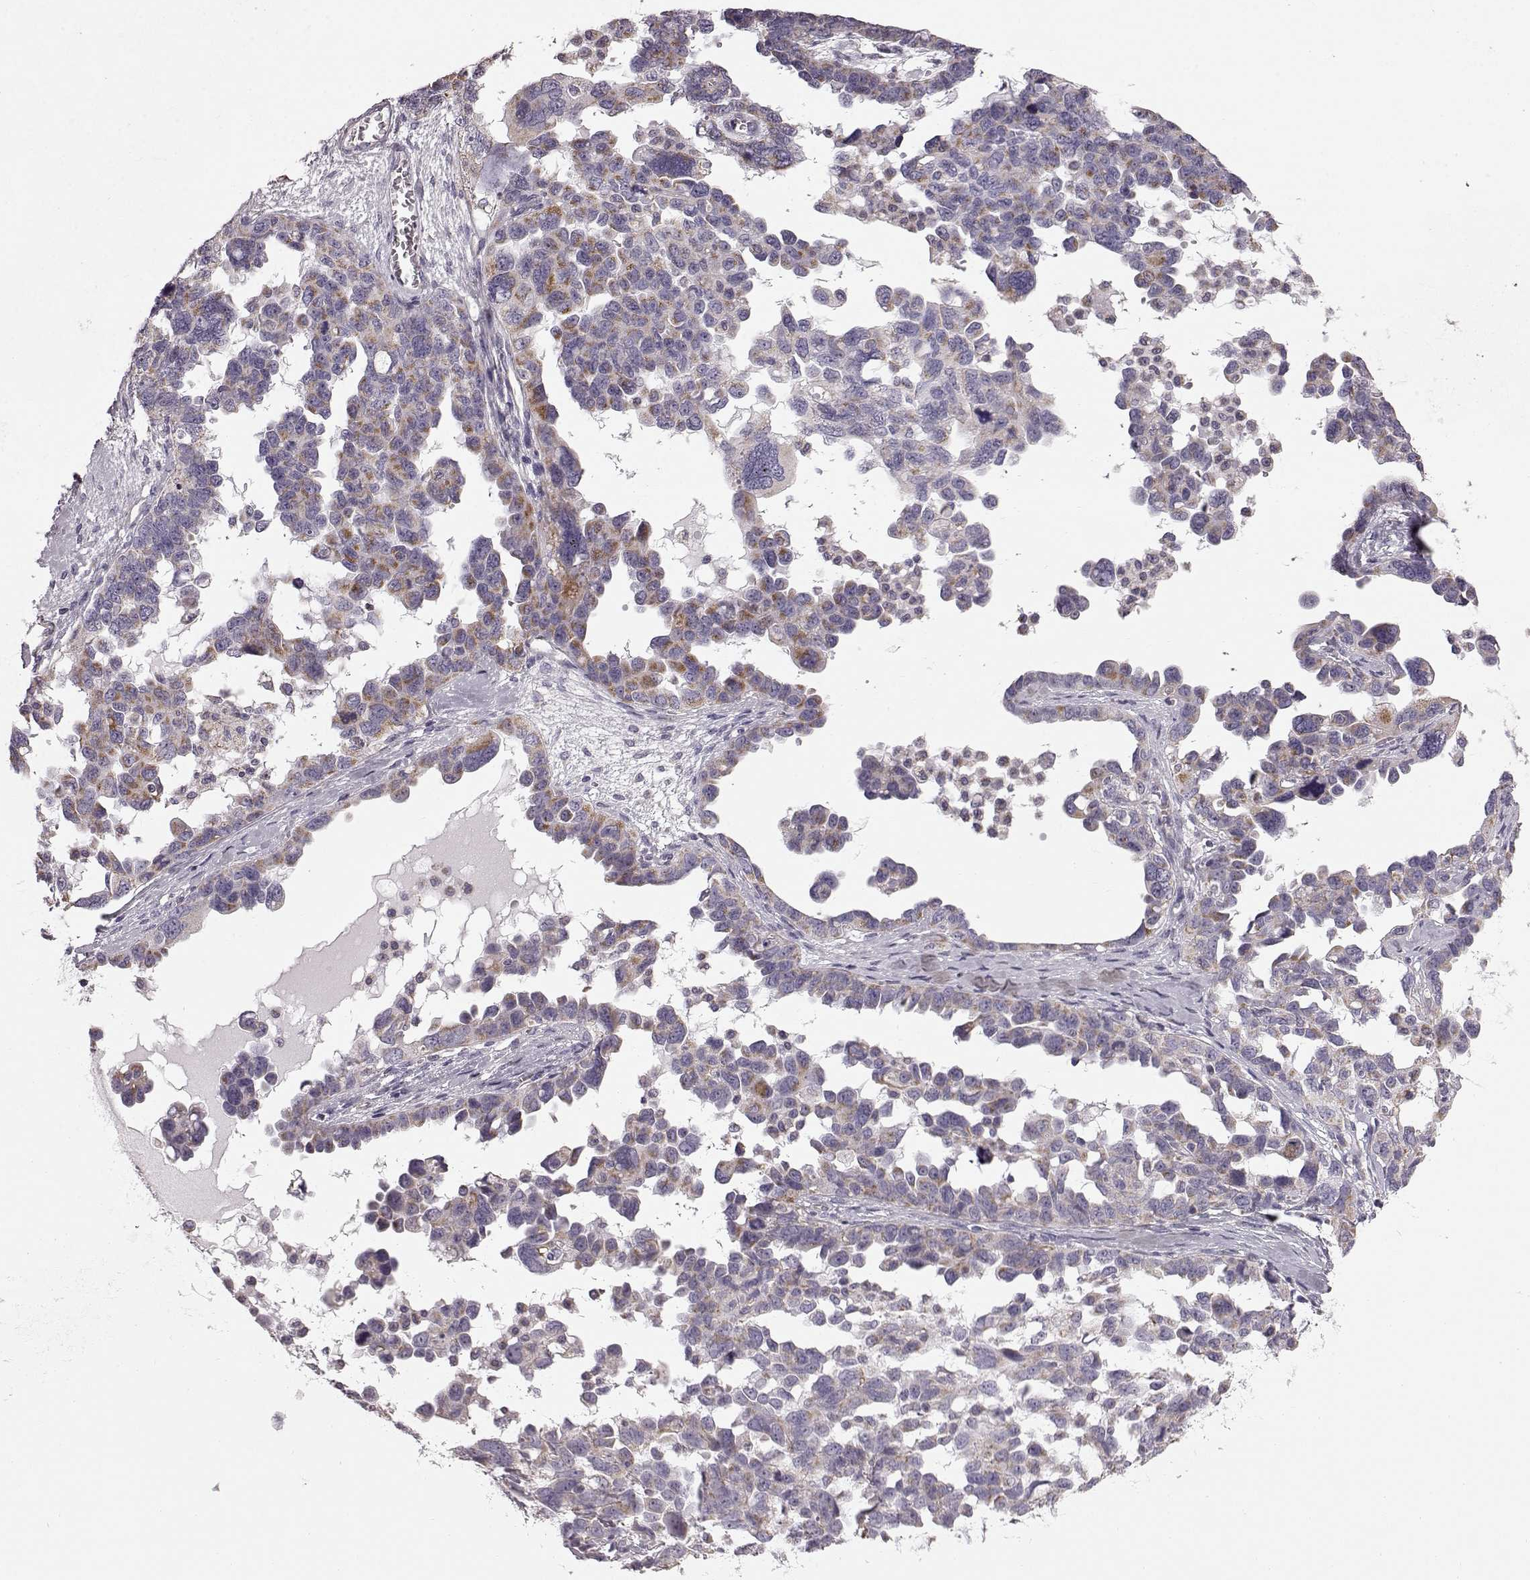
{"staining": {"intensity": "moderate", "quantity": ">75%", "location": "cytoplasmic/membranous"}, "tissue": "ovarian cancer", "cell_type": "Tumor cells", "image_type": "cancer", "snomed": [{"axis": "morphology", "description": "Cystadenocarcinoma, serous, NOS"}, {"axis": "topography", "description": "Ovary"}], "caption": "Immunohistochemical staining of ovarian cancer (serous cystadenocarcinoma) shows medium levels of moderate cytoplasmic/membranous staining in approximately >75% of tumor cells. (DAB (3,3'-diaminobenzidine) = brown stain, brightfield microscopy at high magnification).", "gene": "FAM8A1", "patient": {"sex": "female", "age": 69}}